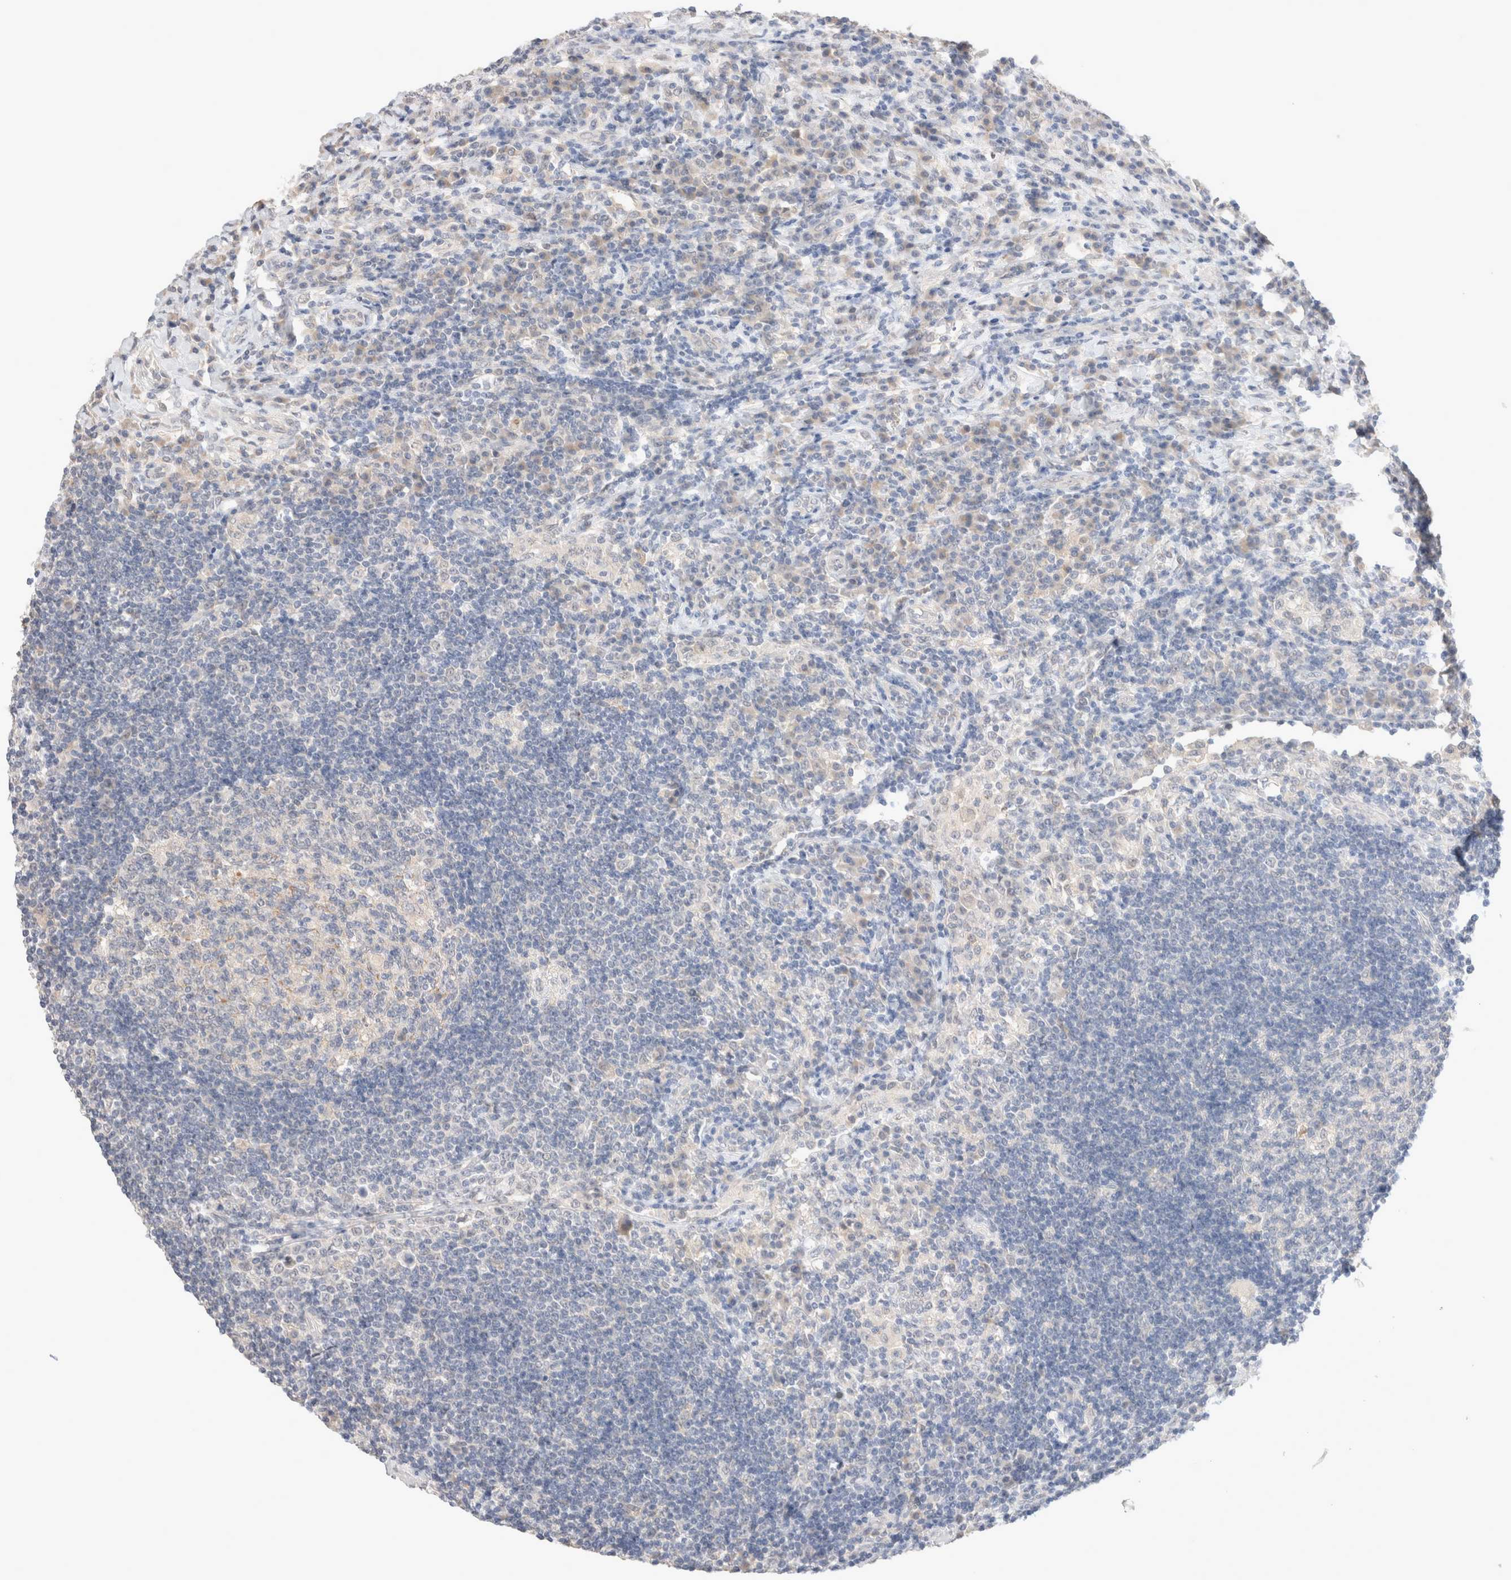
{"staining": {"intensity": "negative", "quantity": "none", "location": "none"}, "tissue": "lymph node", "cell_type": "Germinal center cells", "image_type": "normal", "snomed": [{"axis": "morphology", "description": "Normal tissue, NOS"}, {"axis": "topography", "description": "Lymph node"}], "caption": "Immunohistochemistry image of normal lymph node: lymph node stained with DAB displays no significant protein expression in germinal center cells. (Stains: DAB immunohistochemistry (IHC) with hematoxylin counter stain, Microscopy: brightfield microscopy at high magnification).", "gene": "SPATA20", "patient": {"sex": "female", "age": 53}}